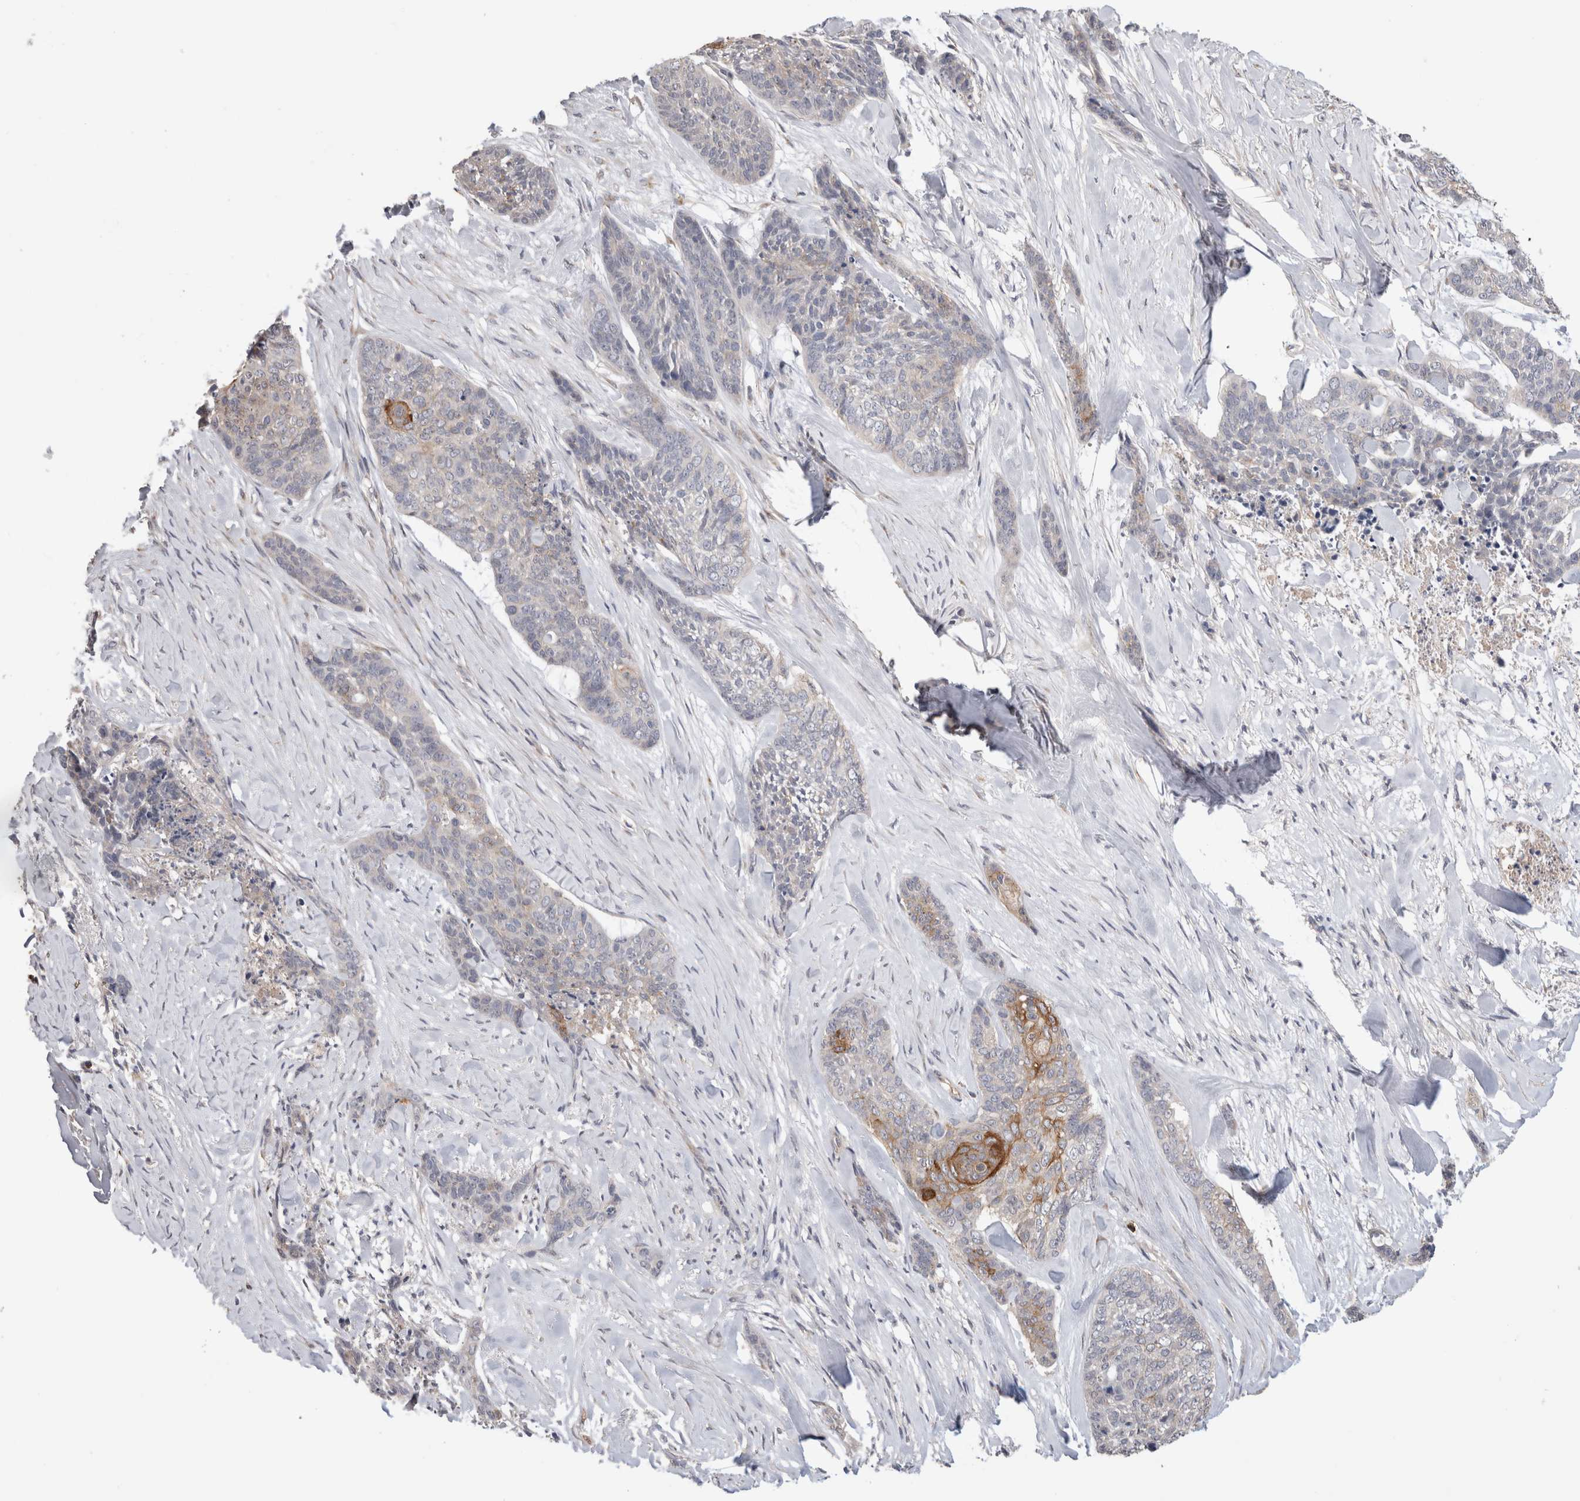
{"staining": {"intensity": "moderate", "quantity": "<25%", "location": "cytoplasmic/membranous"}, "tissue": "skin cancer", "cell_type": "Tumor cells", "image_type": "cancer", "snomed": [{"axis": "morphology", "description": "Basal cell carcinoma"}, {"axis": "topography", "description": "Skin"}], "caption": "Skin basal cell carcinoma stained with DAB (3,3'-diaminobenzidine) immunohistochemistry reveals low levels of moderate cytoplasmic/membranous staining in about <25% of tumor cells.", "gene": "PPP3CC", "patient": {"sex": "female", "age": 64}}